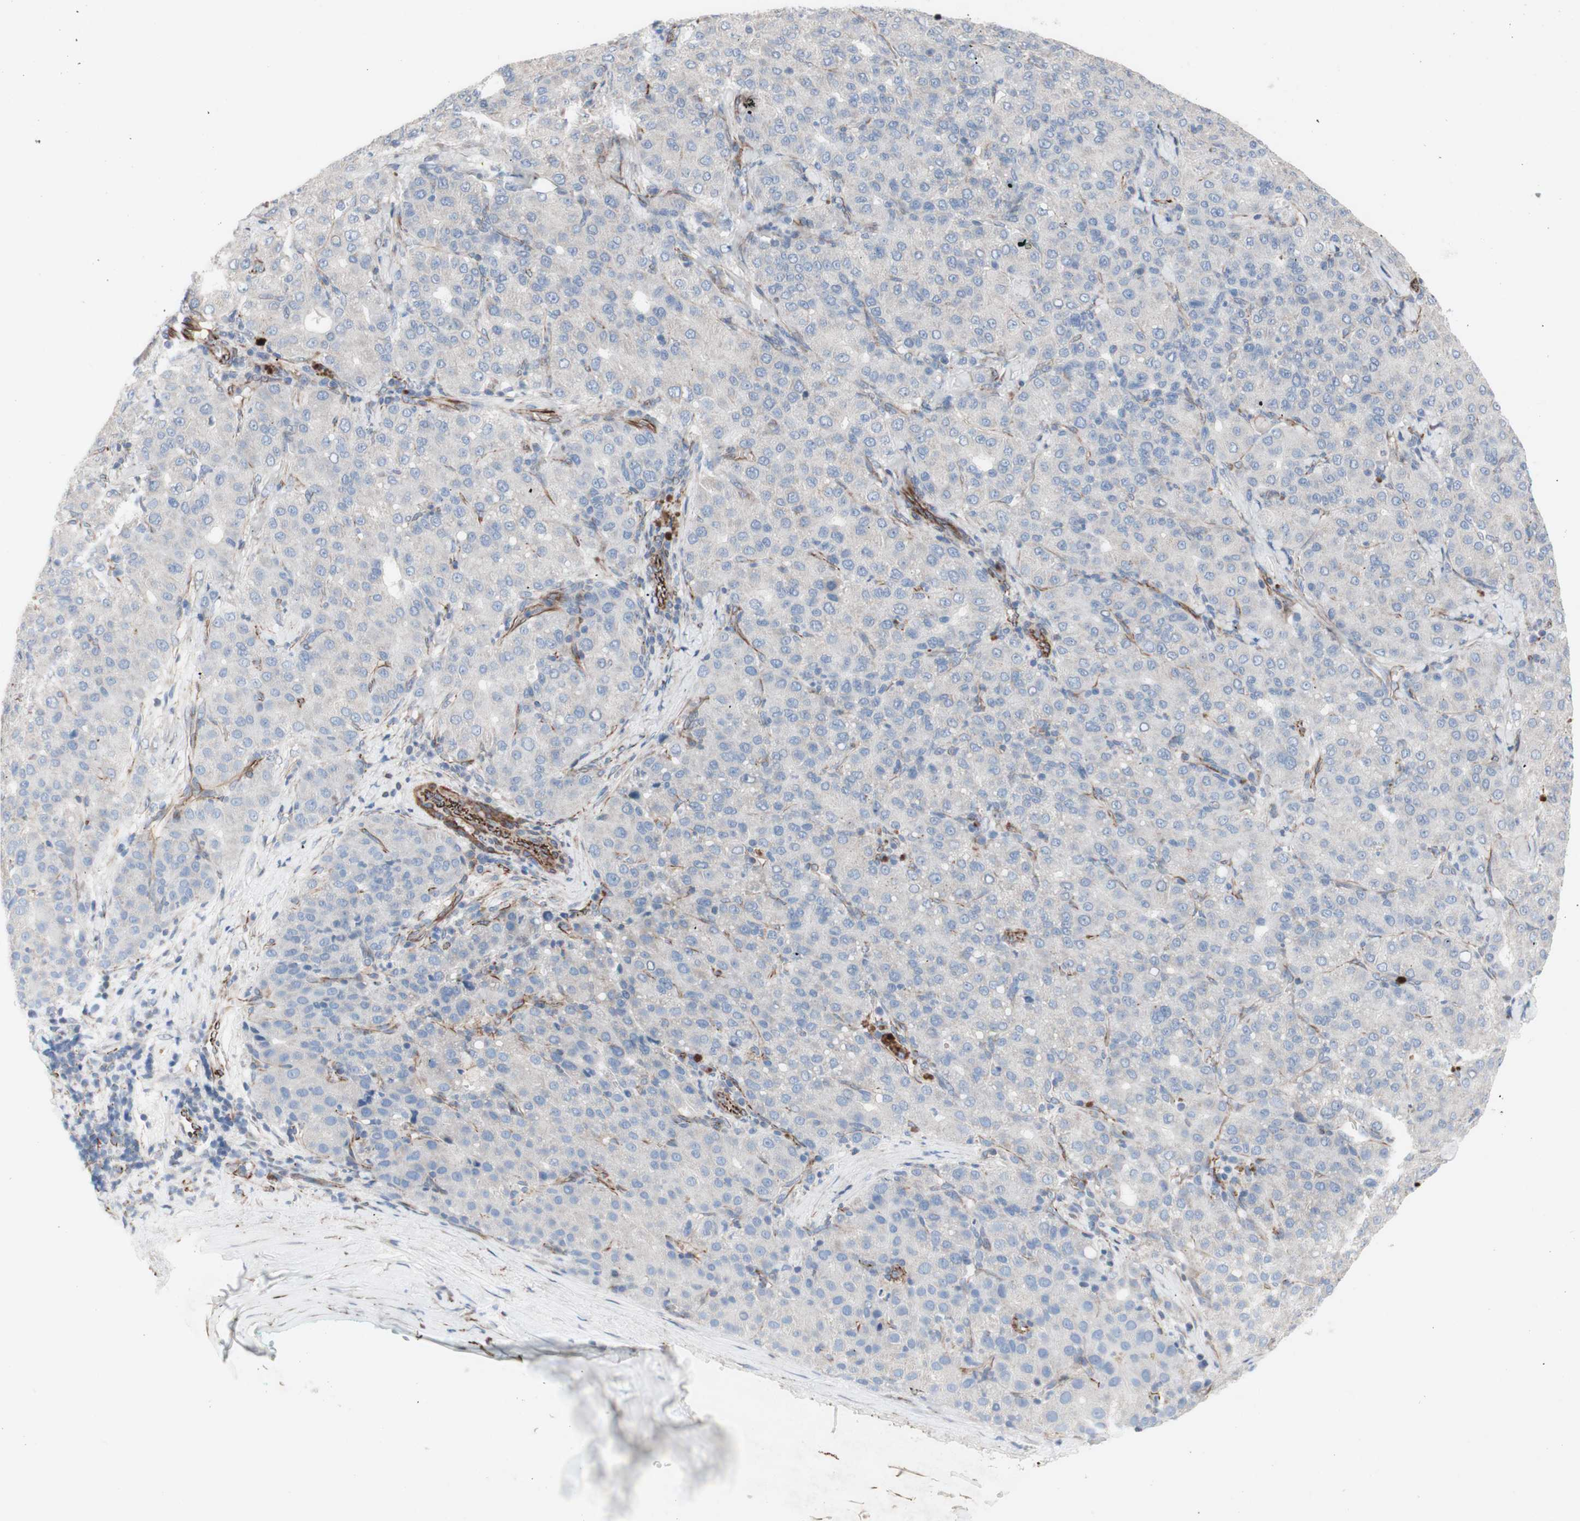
{"staining": {"intensity": "negative", "quantity": "none", "location": "none"}, "tissue": "liver cancer", "cell_type": "Tumor cells", "image_type": "cancer", "snomed": [{"axis": "morphology", "description": "Carcinoma, Hepatocellular, NOS"}, {"axis": "topography", "description": "Liver"}], "caption": "High power microscopy photomicrograph of an immunohistochemistry micrograph of liver cancer (hepatocellular carcinoma), revealing no significant positivity in tumor cells.", "gene": "AGPAT5", "patient": {"sex": "male", "age": 65}}